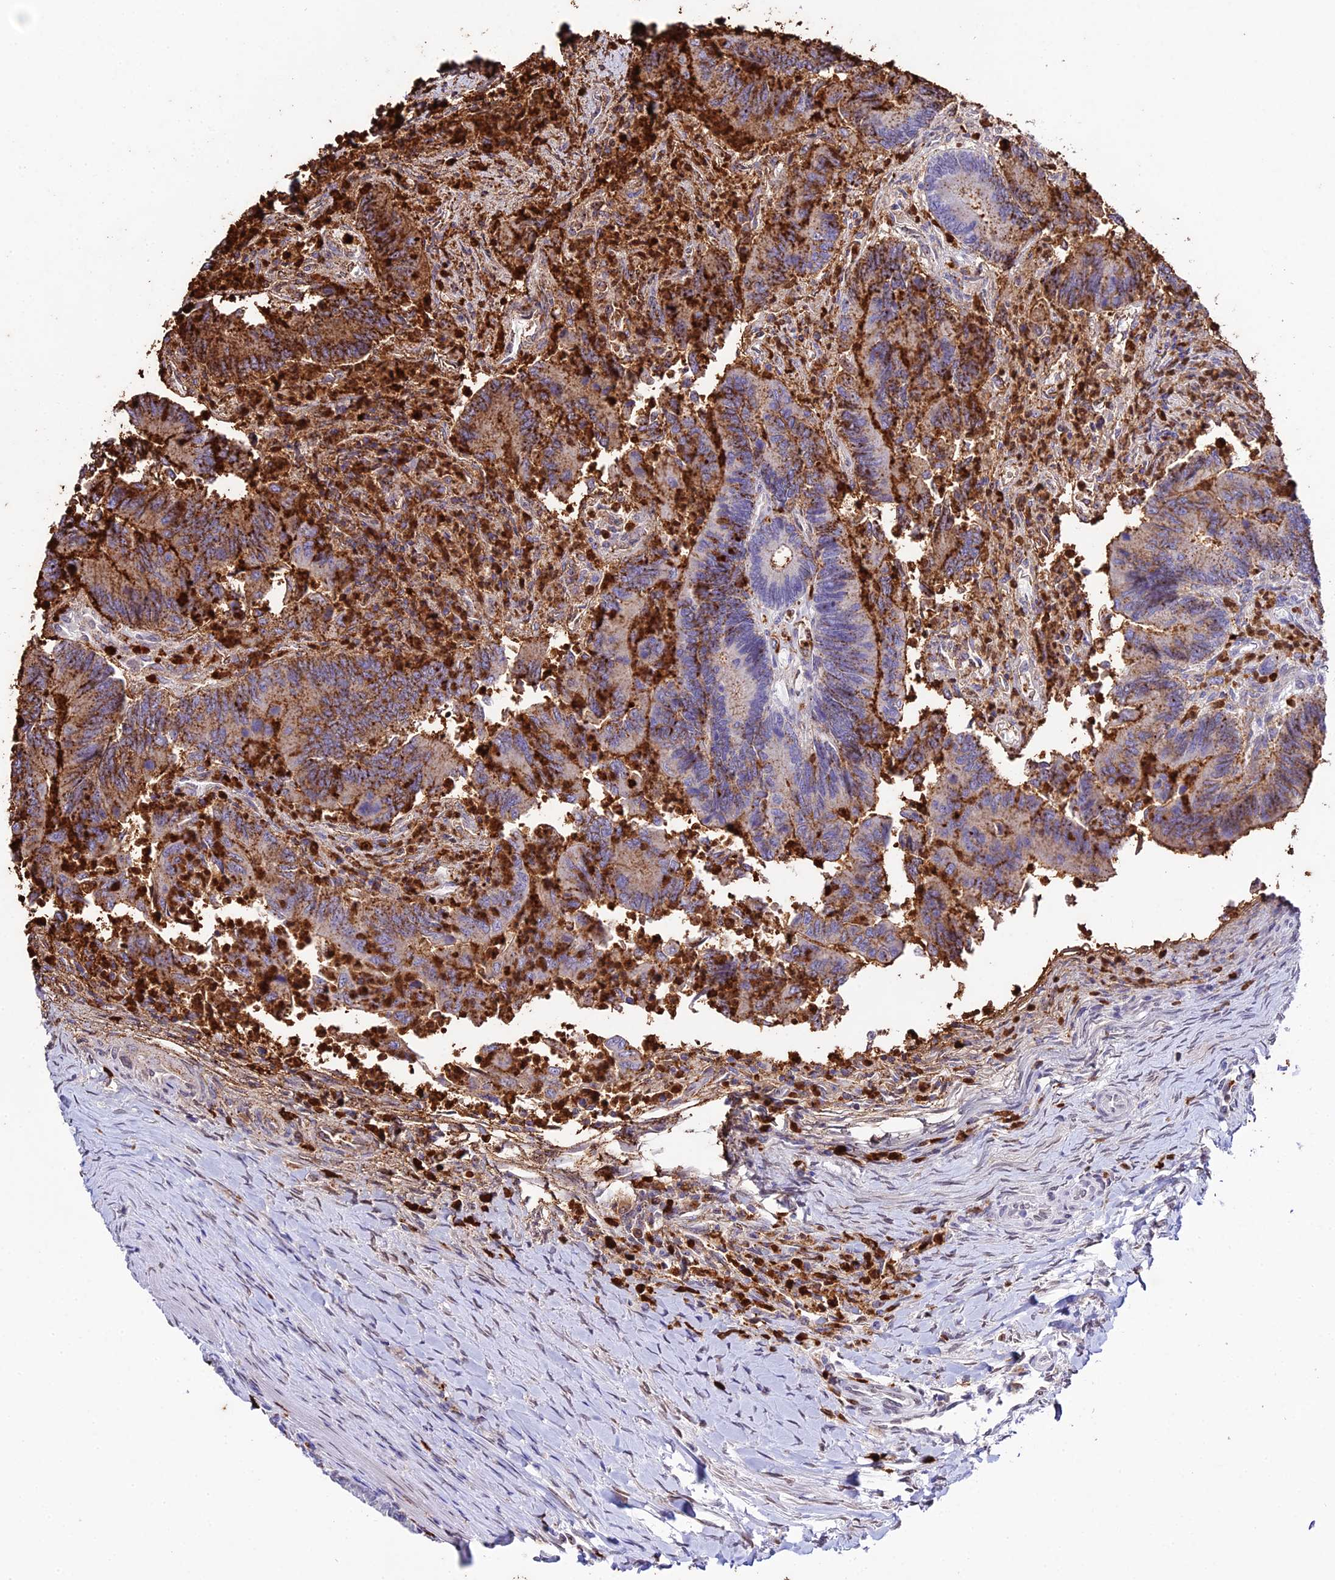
{"staining": {"intensity": "moderate", "quantity": "25%-75%", "location": "cytoplasmic/membranous"}, "tissue": "colorectal cancer", "cell_type": "Tumor cells", "image_type": "cancer", "snomed": [{"axis": "morphology", "description": "Adenocarcinoma, NOS"}, {"axis": "topography", "description": "Colon"}], "caption": "Colorectal cancer (adenocarcinoma) stained for a protein (brown) displays moderate cytoplasmic/membranous positive positivity in about 25%-75% of tumor cells.", "gene": "MCM10", "patient": {"sex": "female", "age": 67}}